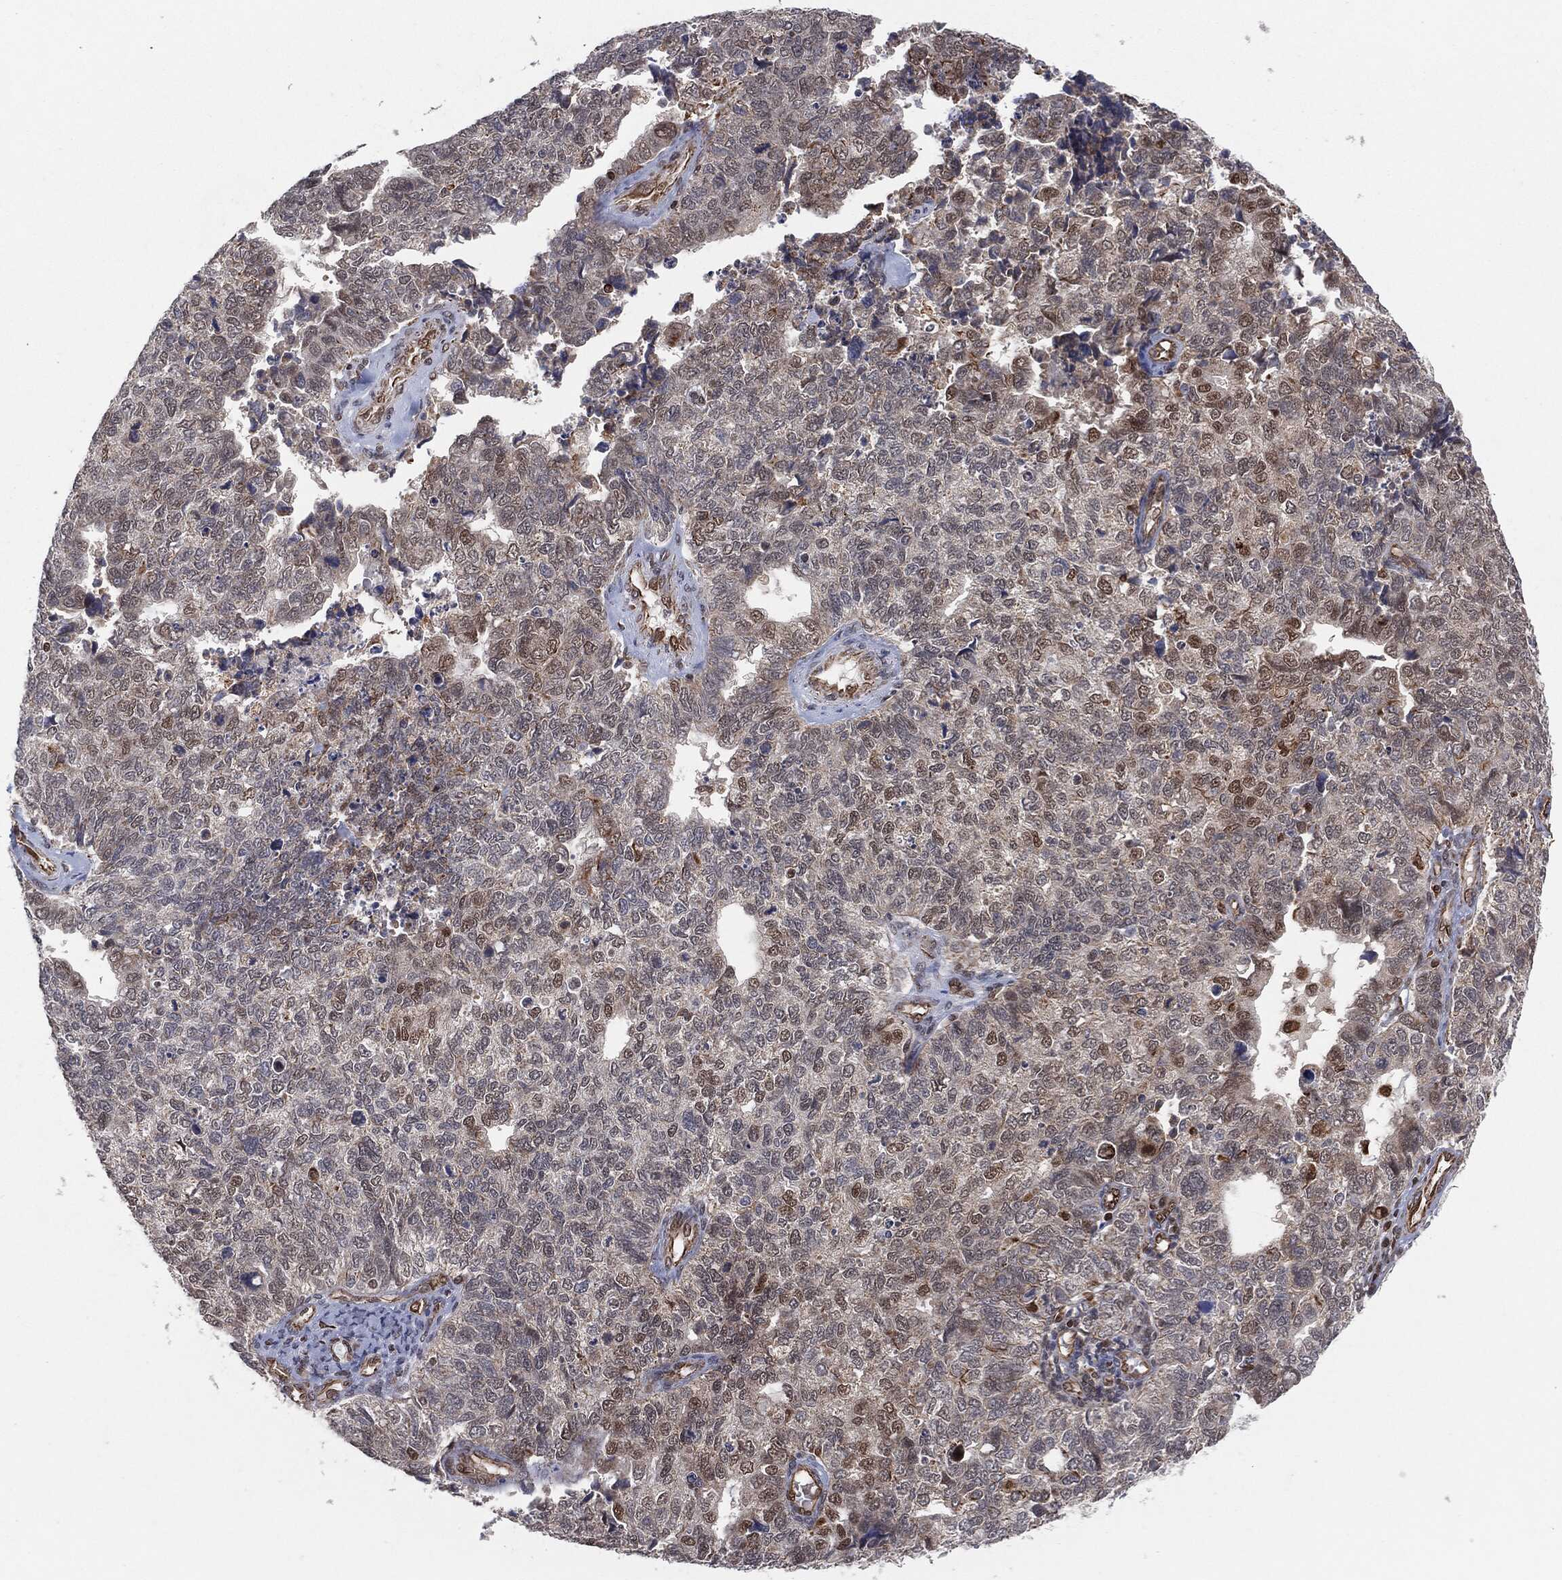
{"staining": {"intensity": "negative", "quantity": "none", "location": "none"}, "tissue": "cervical cancer", "cell_type": "Tumor cells", "image_type": "cancer", "snomed": [{"axis": "morphology", "description": "Squamous cell carcinoma, NOS"}, {"axis": "topography", "description": "Cervix"}], "caption": "An immunohistochemistry photomicrograph of cervical squamous cell carcinoma is shown. There is no staining in tumor cells of cervical squamous cell carcinoma.", "gene": "TP53RK", "patient": {"sex": "female", "age": 63}}